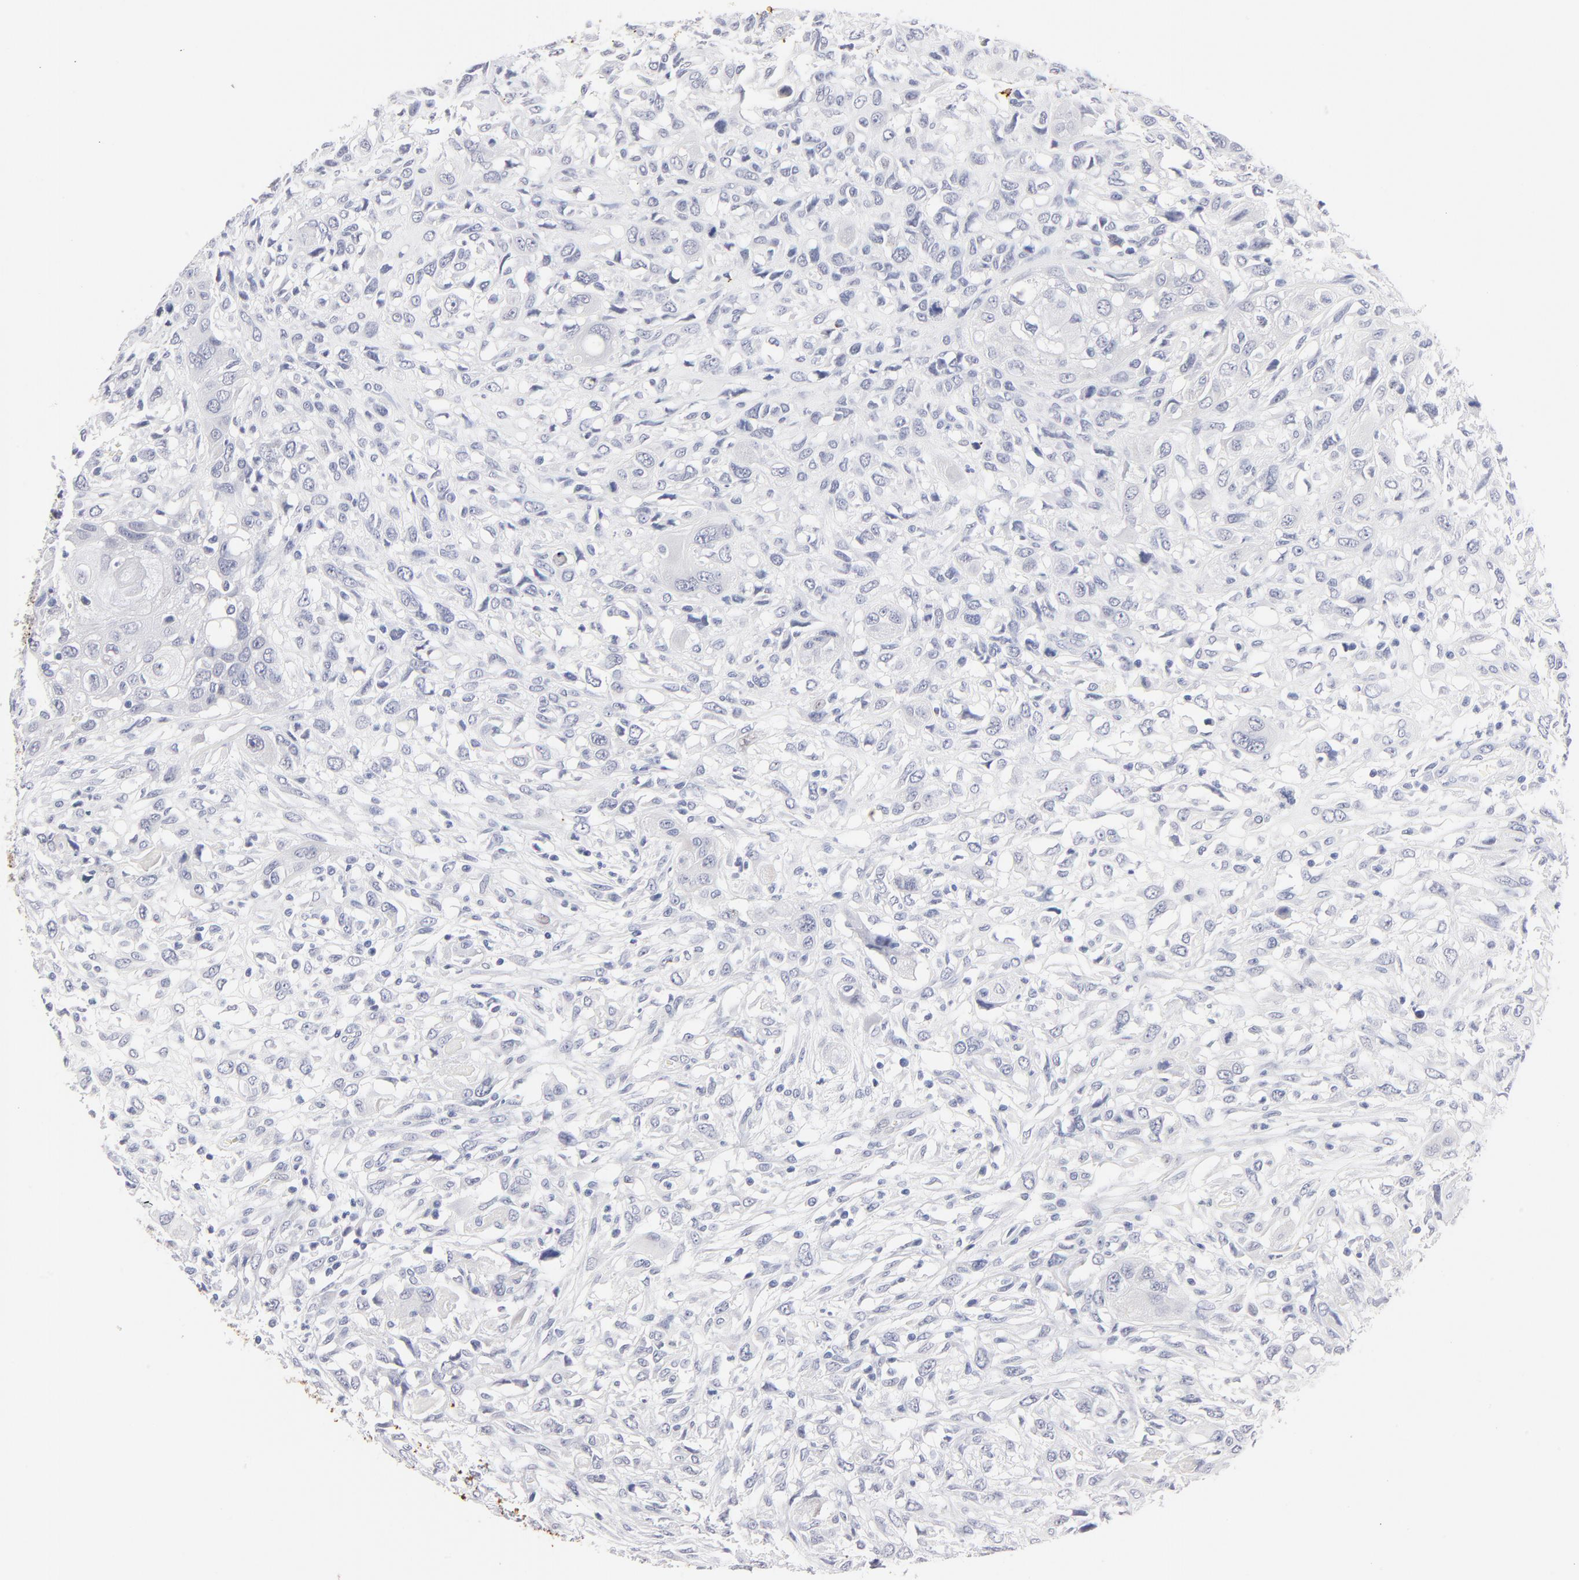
{"staining": {"intensity": "negative", "quantity": "none", "location": "none"}, "tissue": "head and neck cancer", "cell_type": "Tumor cells", "image_type": "cancer", "snomed": [{"axis": "morphology", "description": "Neoplasm, malignant, NOS"}, {"axis": "topography", "description": "Salivary gland"}, {"axis": "topography", "description": "Head-Neck"}], "caption": "Immunohistochemistry (IHC) photomicrograph of human head and neck malignant neoplasm stained for a protein (brown), which demonstrates no positivity in tumor cells. The staining is performed using DAB brown chromogen with nuclei counter-stained in using hematoxylin.", "gene": "KHNYN", "patient": {"sex": "male", "age": 43}}